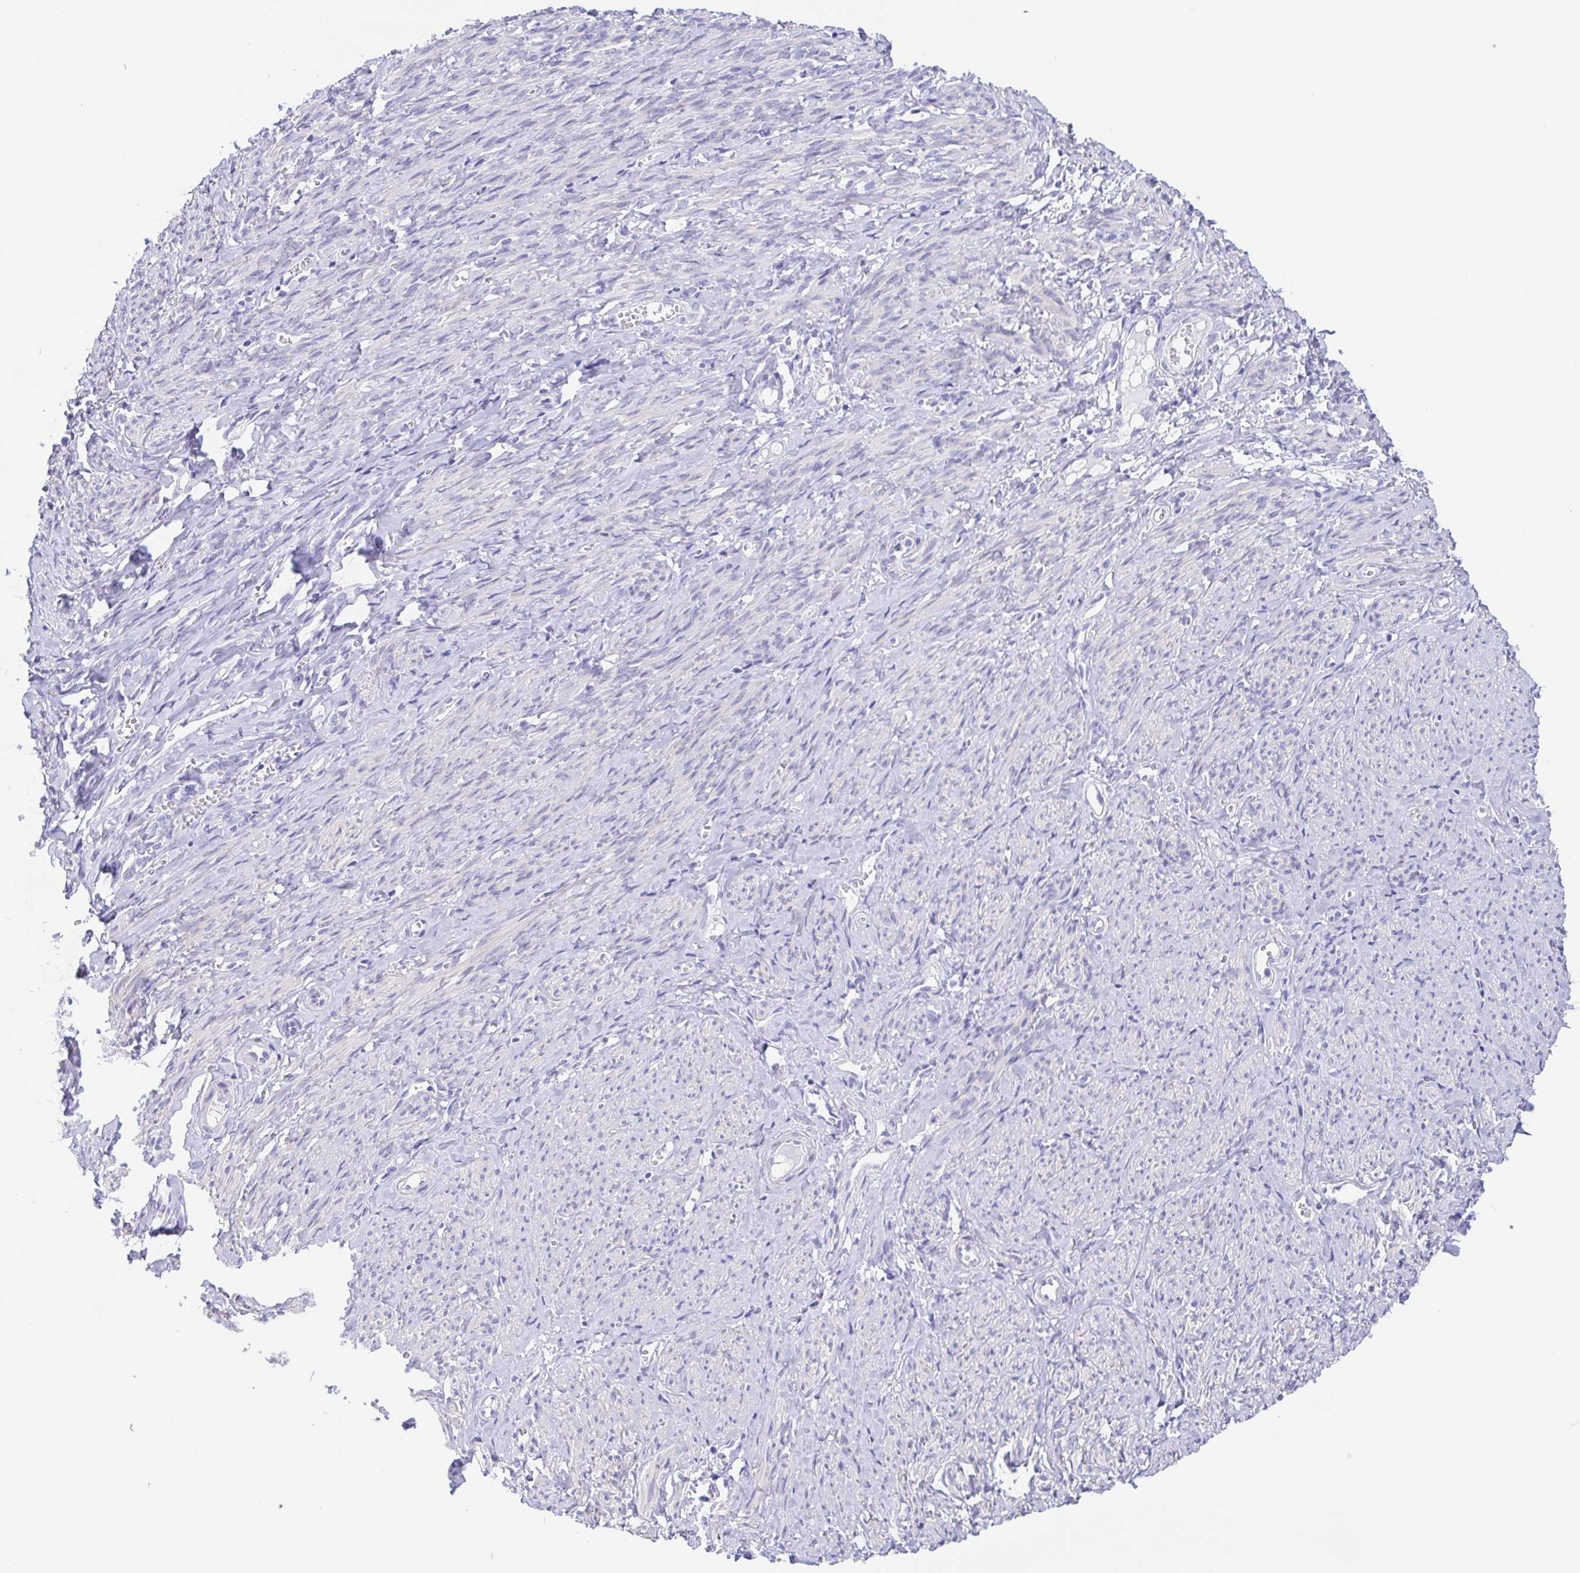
{"staining": {"intensity": "weak", "quantity": "<25%", "location": "cytoplasmic/membranous"}, "tissue": "smooth muscle", "cell_type": "Smooth muscle cells", "image_type": "normal", "snomed": [{"axis": "morphology", "description": "Normal tissue, NOS"}, {"axis": "topography", "description": "Smooth muscle"}], "caption": "IHC photomicrograph of unremarkable smooth muscle: smooth muscle stained with DAB (3,3'-diaminobenzidine) shows no significant protein staining in smooth muscle cells.", "gene": "MUCL3", "patient": {"sex": "female", "age": 65}}